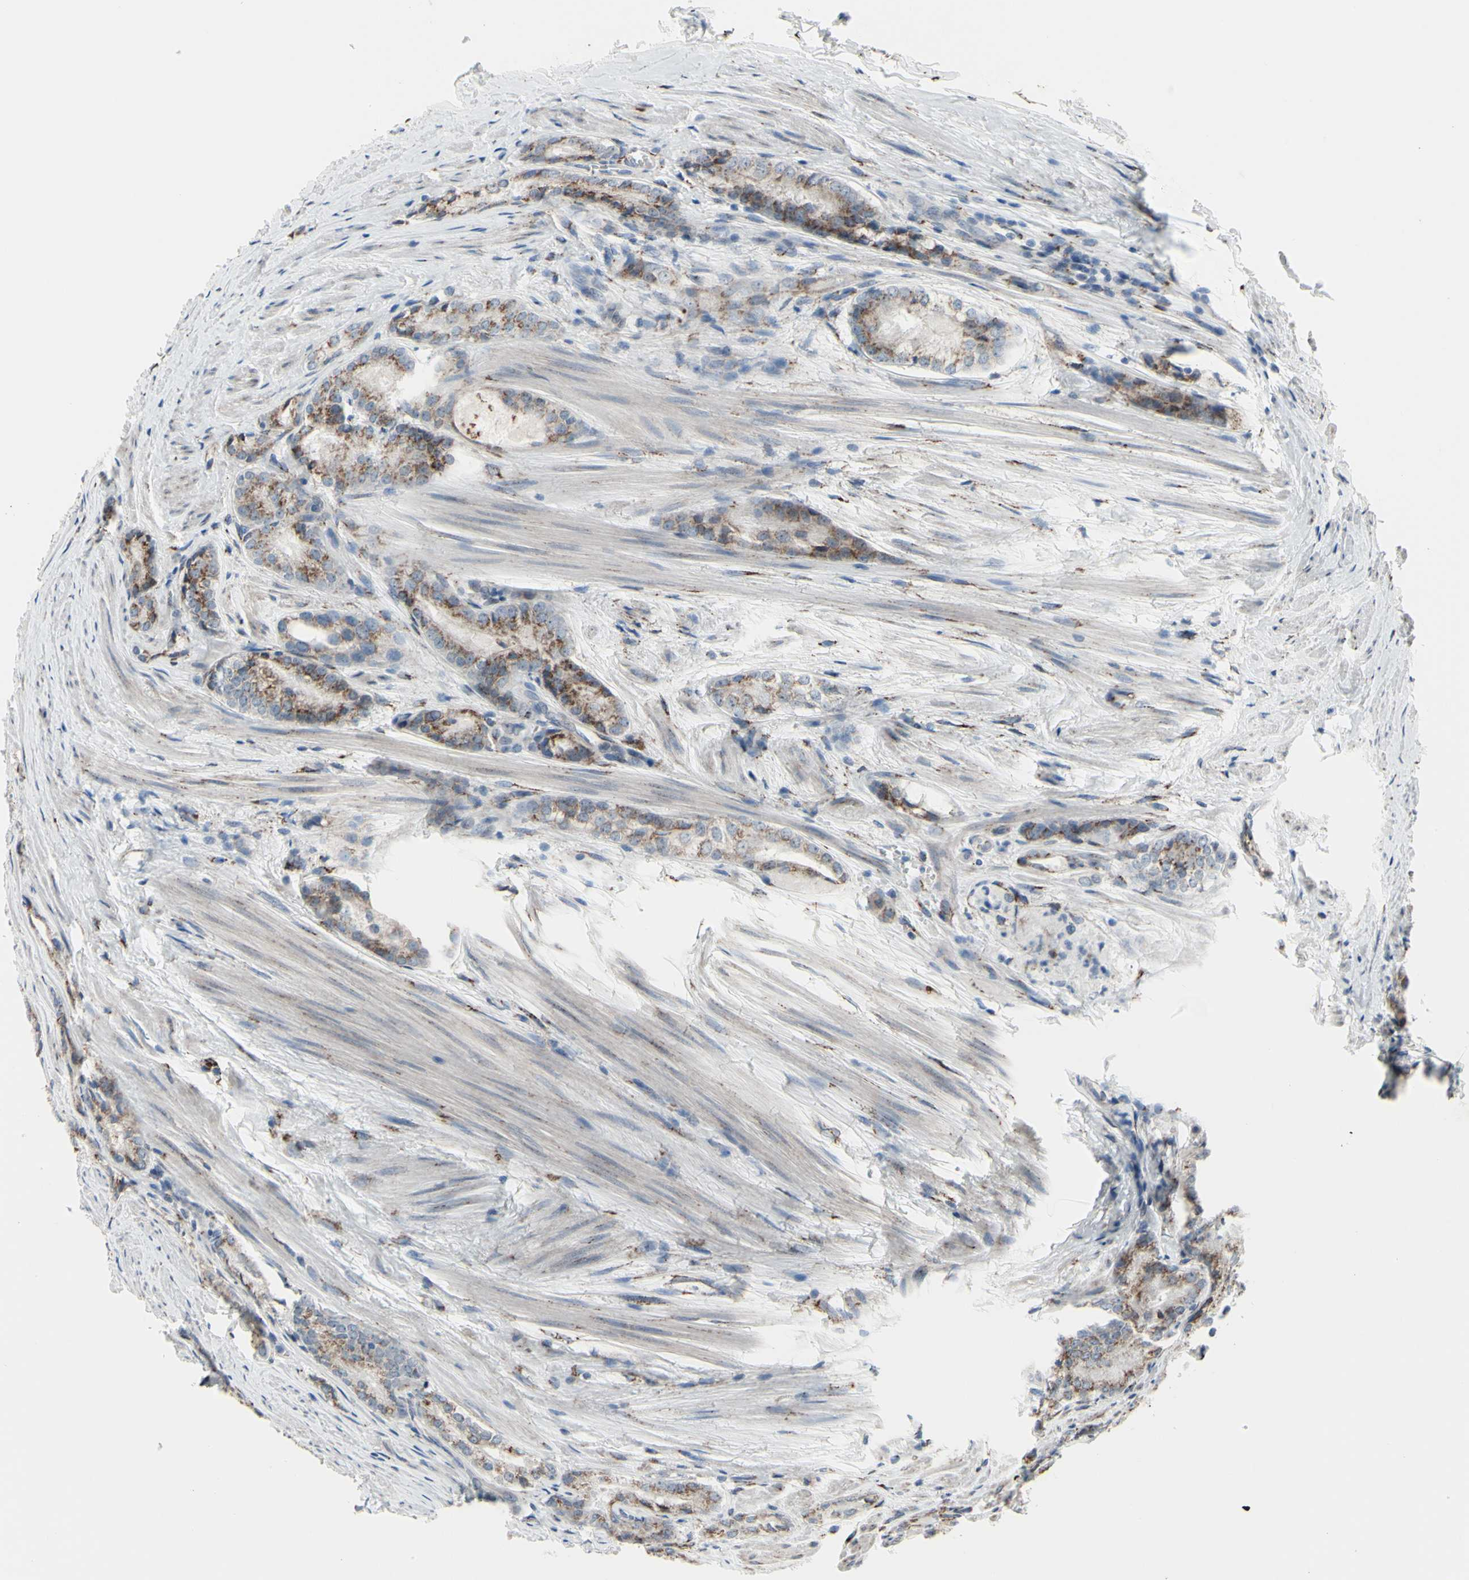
{"staining": {"intensity": "moderate", "quantity": ">75%", "location": "cytoplasmic/membranous"}, "tissue": "prostate cancer", "cell_type": "Tumor cells", "image_type": "cancer", "snomed": [{"axis": "morphology", "description": "Adenocarcinoma, Low grade"}, {"axis": "topography", "description": "Prostate"}], "caption": "Prostate cancer (low-grade adenocarcinoma) was stained to show a protein in brown. There is medium levels of moderate cytoplasmic/membranous expression in about >75% of tumor cells. The staining was performed using DAB to visualize the protein expression in brown, while the nuclei were stained in blue with hematoxylin (Magnification: 20x).", "gene": "GLG1", "patient": {"sex": "male", "age": 60}}